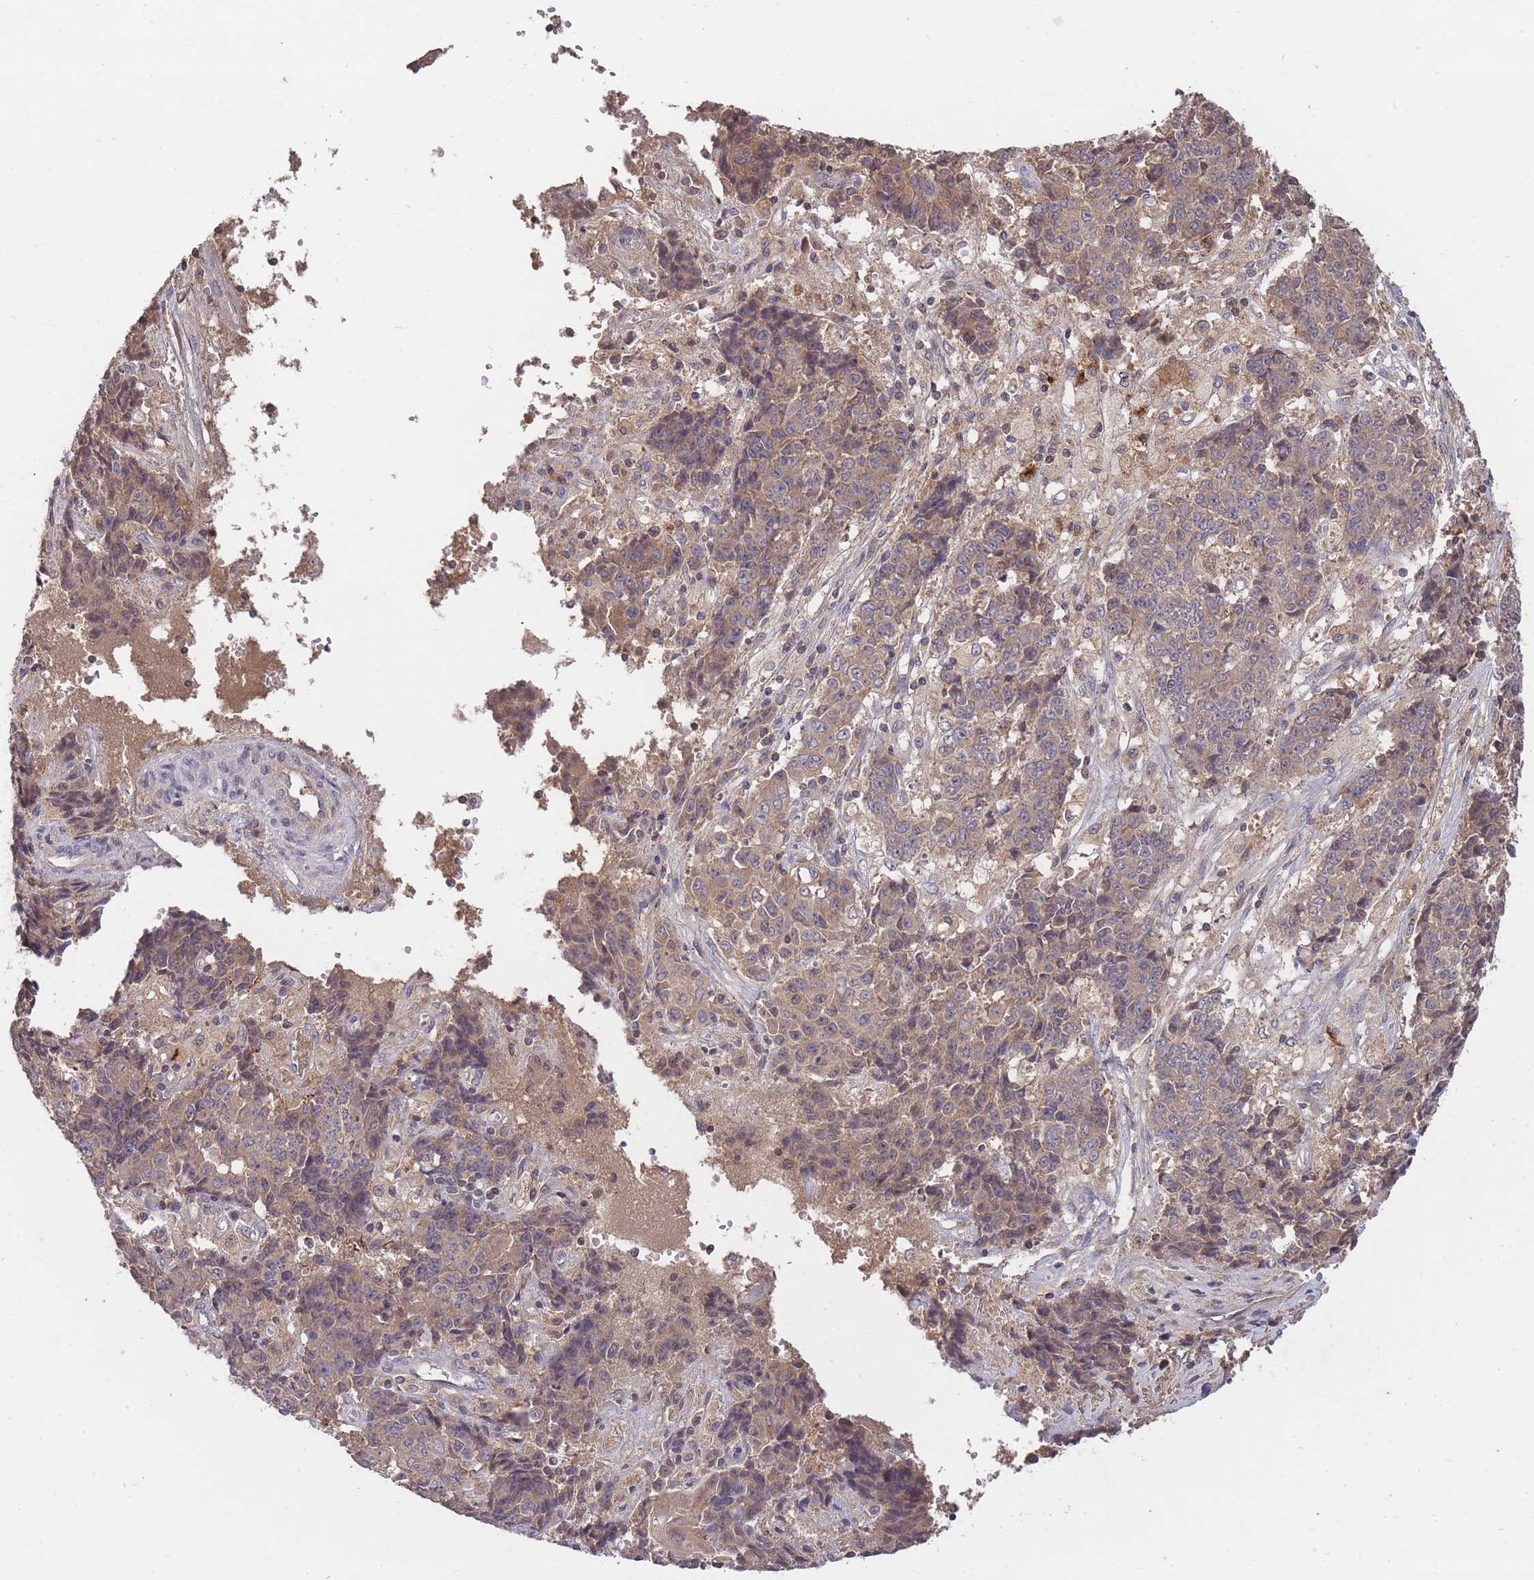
{"staining": {"intensity": "weak", "quantity": ">75%", "location": "cytoplasmic/membranous"}, "tissue": "ovarian cancer", "cell_type": "Tumor cells", "image_type": "cancer", "snomed": [{"axis": "morphology", "description": "Carcinoma, endometroid"}, {"axis": "topography", "description": "Ovary"}], "caption": "Human ovarian endometroid carcinoma stained for a protein (brown) reveals weak cytoplasmic/membranous positive staining in about >75% of tumor cells.", "gene": "RALGDS", "patient": {"sex": "female", "age": 42}}